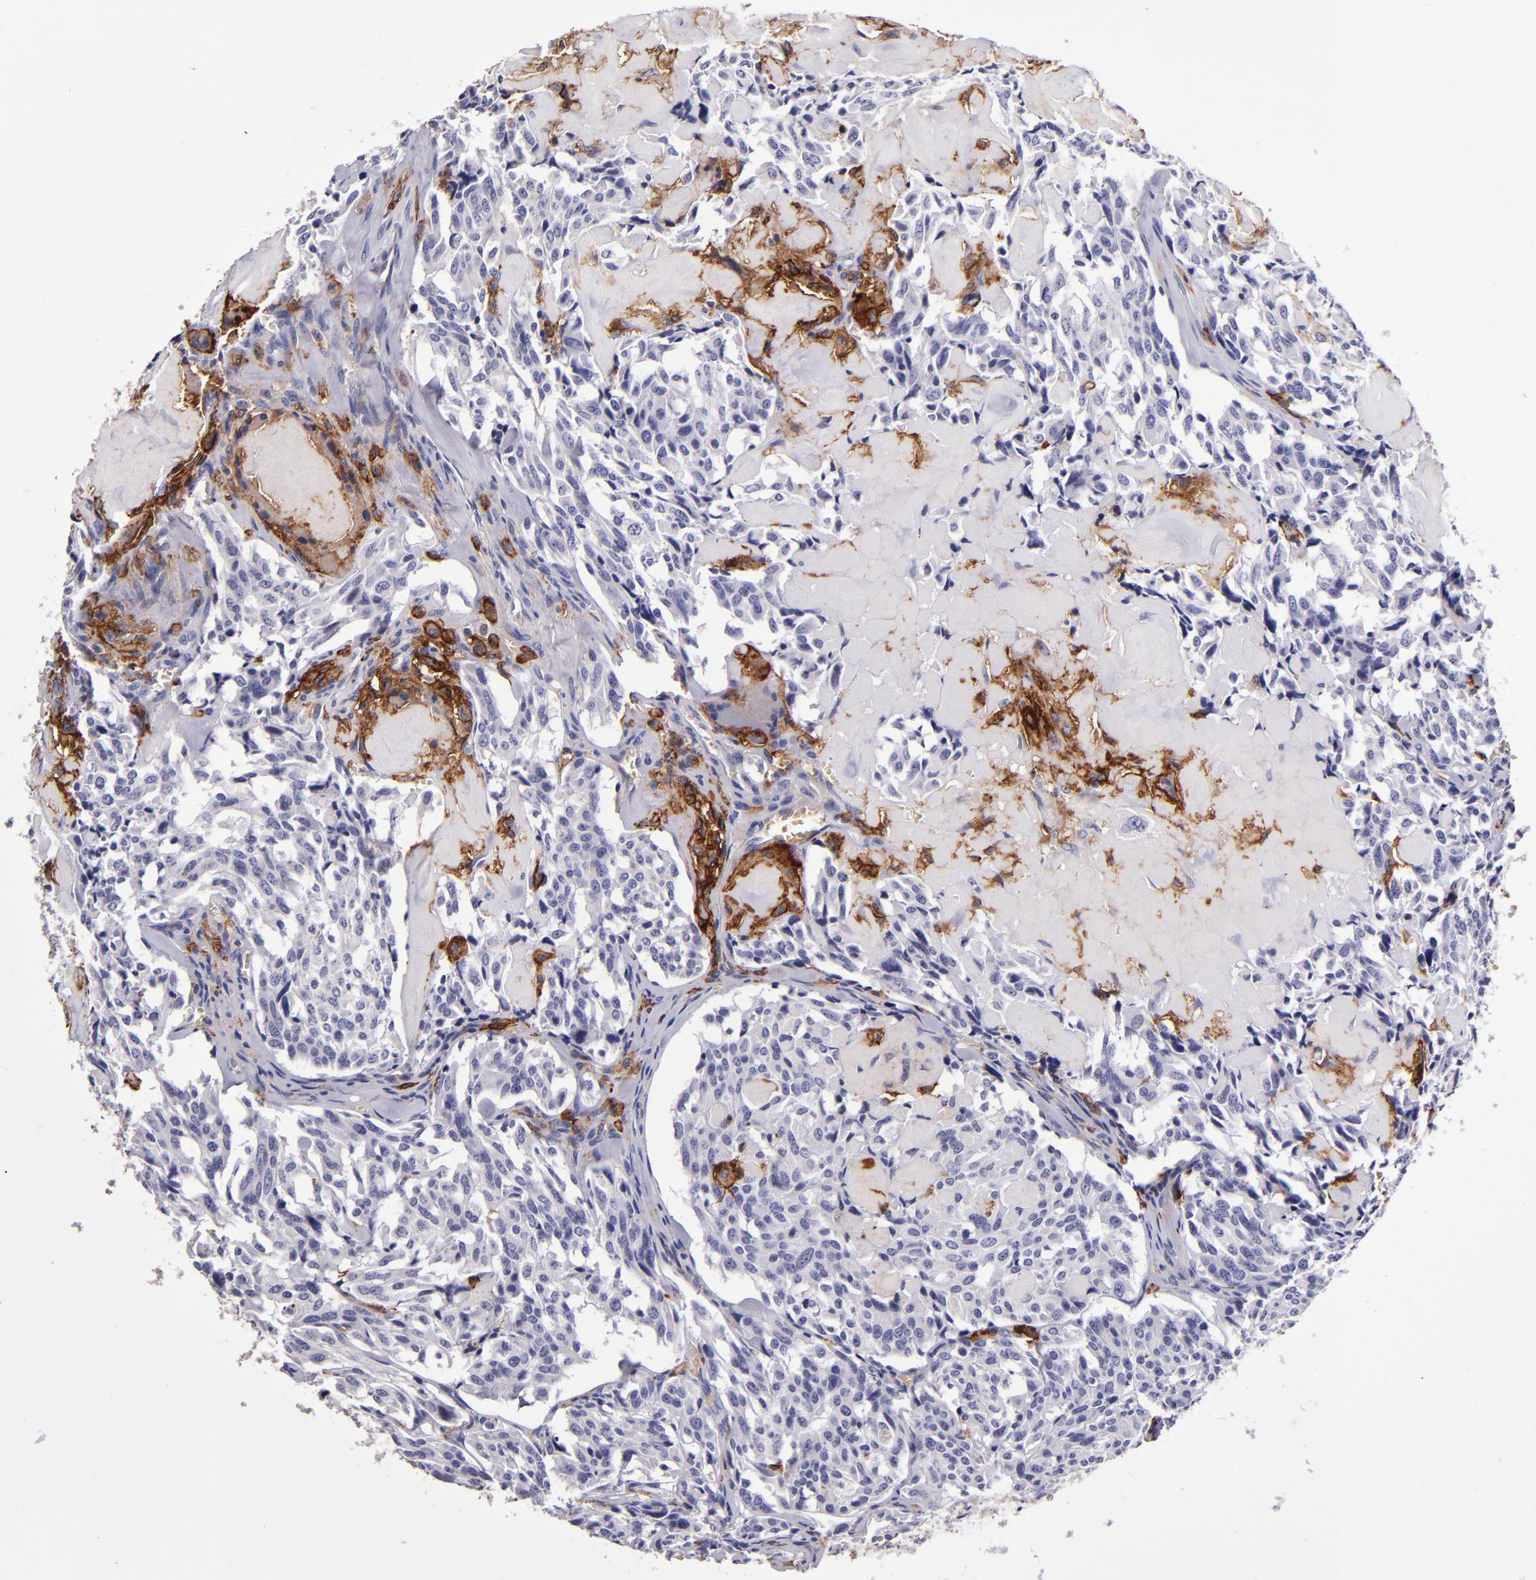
{"staining": {"intensity": "strong", "quantity": "<25%", "location": "cytoplasmic/membranous"}, "tissue": "thyroid cancer", "cell_type": "Tumor cells", "image_type": "cancer", "snomed": [{"axis": "morphology", "description": "Carcinoma, NOS"}, {"axis": "morphology", "description": "Carcinoid, malignant, NOS"}, {"axis": "topography", "description": "Thyroid gland"}], "caption": "Thyroid cancer stained with a protein marker reveals strong staining in tumor cells.", "gene": "SIRPA", "patient": {"sex": "male", "age": 33}}